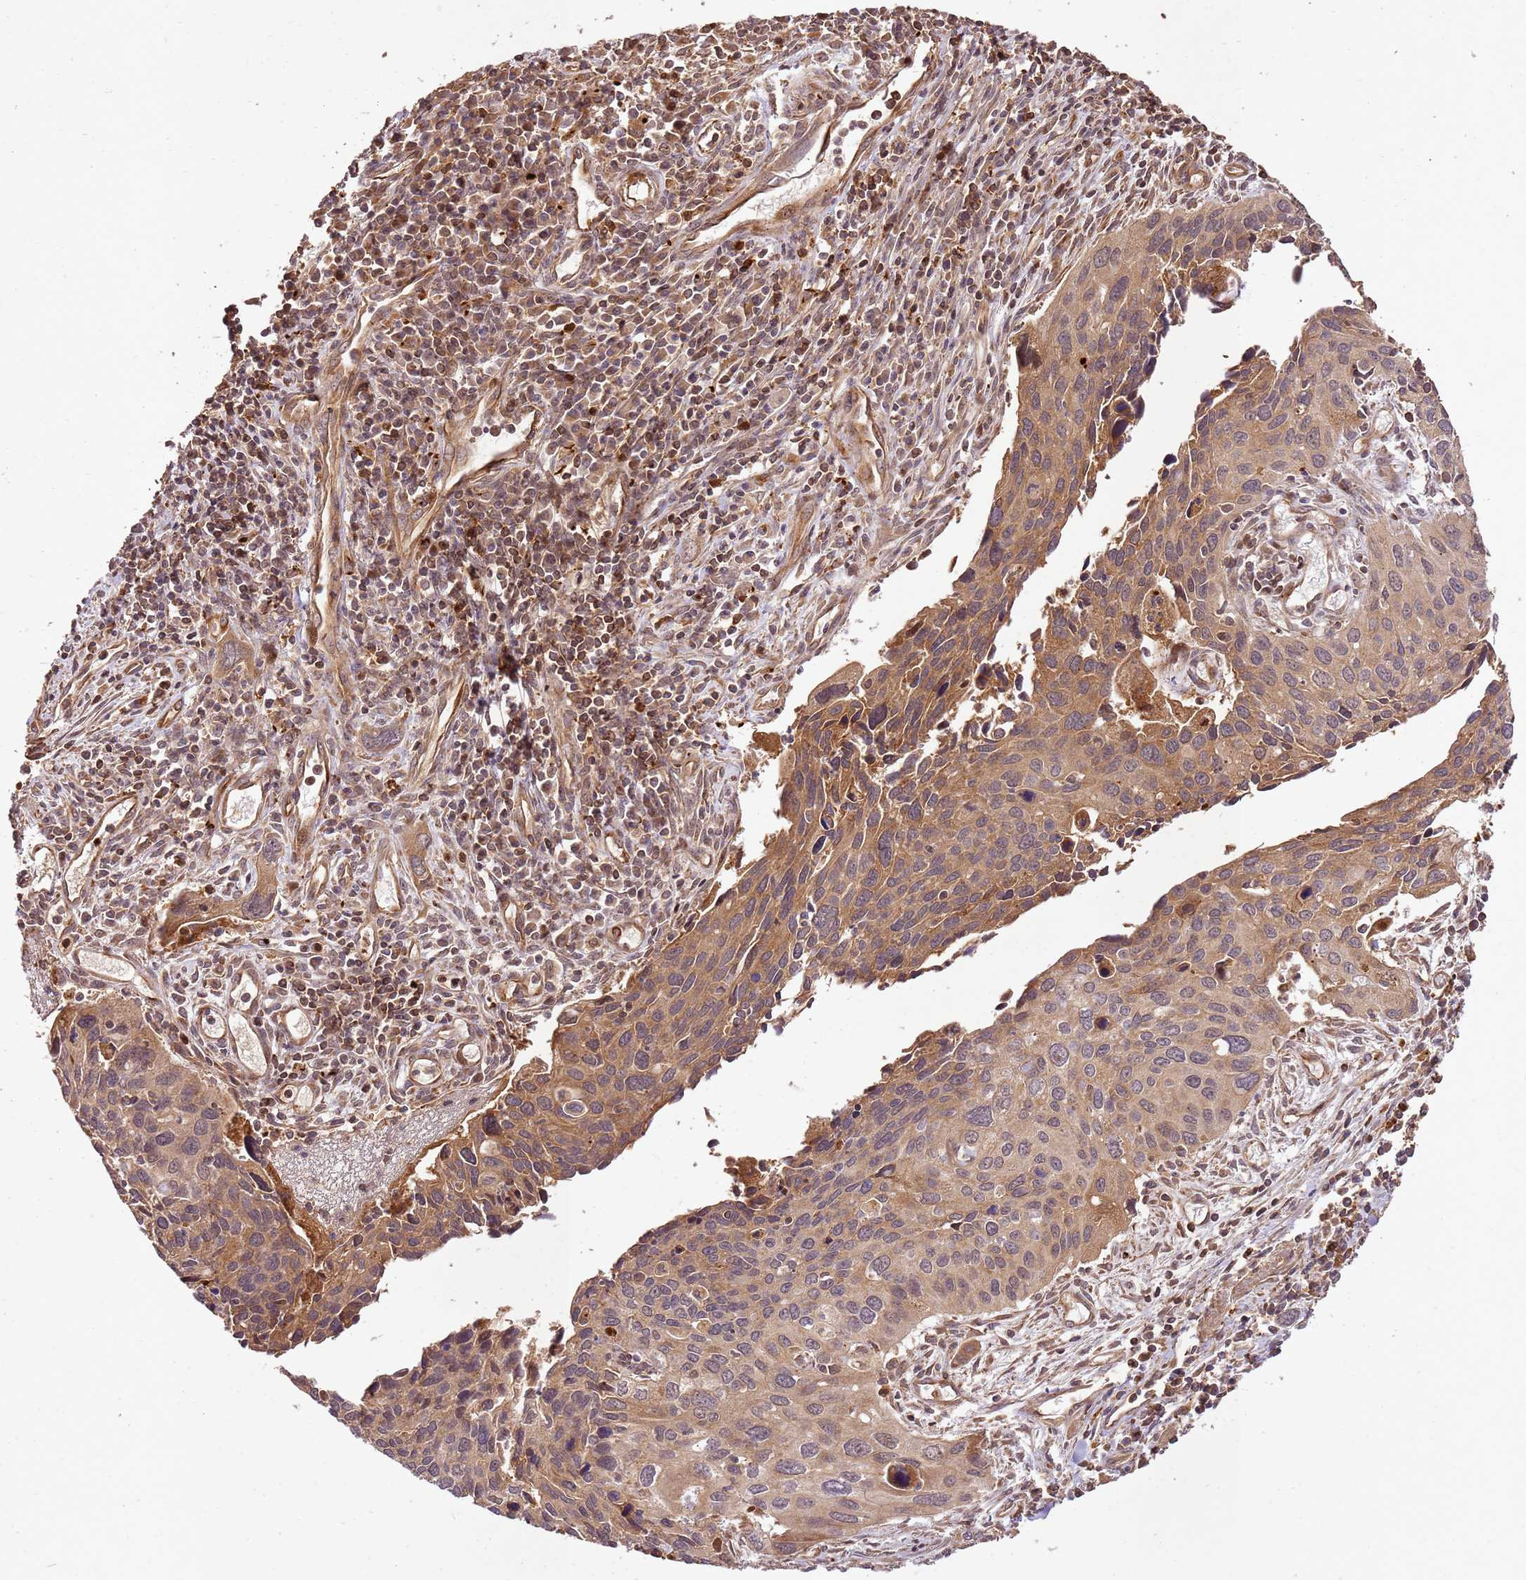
{"staining": {"intensity": "weak", "quantity": ">75%", "location": "cytoplasmic/membranous"}, "tissue": "cervical cancer", "cell_type": "Tumor cells", "image_type": "cancer", "snomed": [{"axis": "morphology", "description": "Squamous cell carcinoma, NOS"}, {"axis": "topography", "description": "Cervix"}], "caption": "Human squamous cell carcinoma (cervical) stained for a protein (brown) exhibits weak cytoplasmic/membranous positive positivity in about >75% of tumor cells.", "gene": "KATNAL2", "patient": {"sex": "female", "age": 55}}